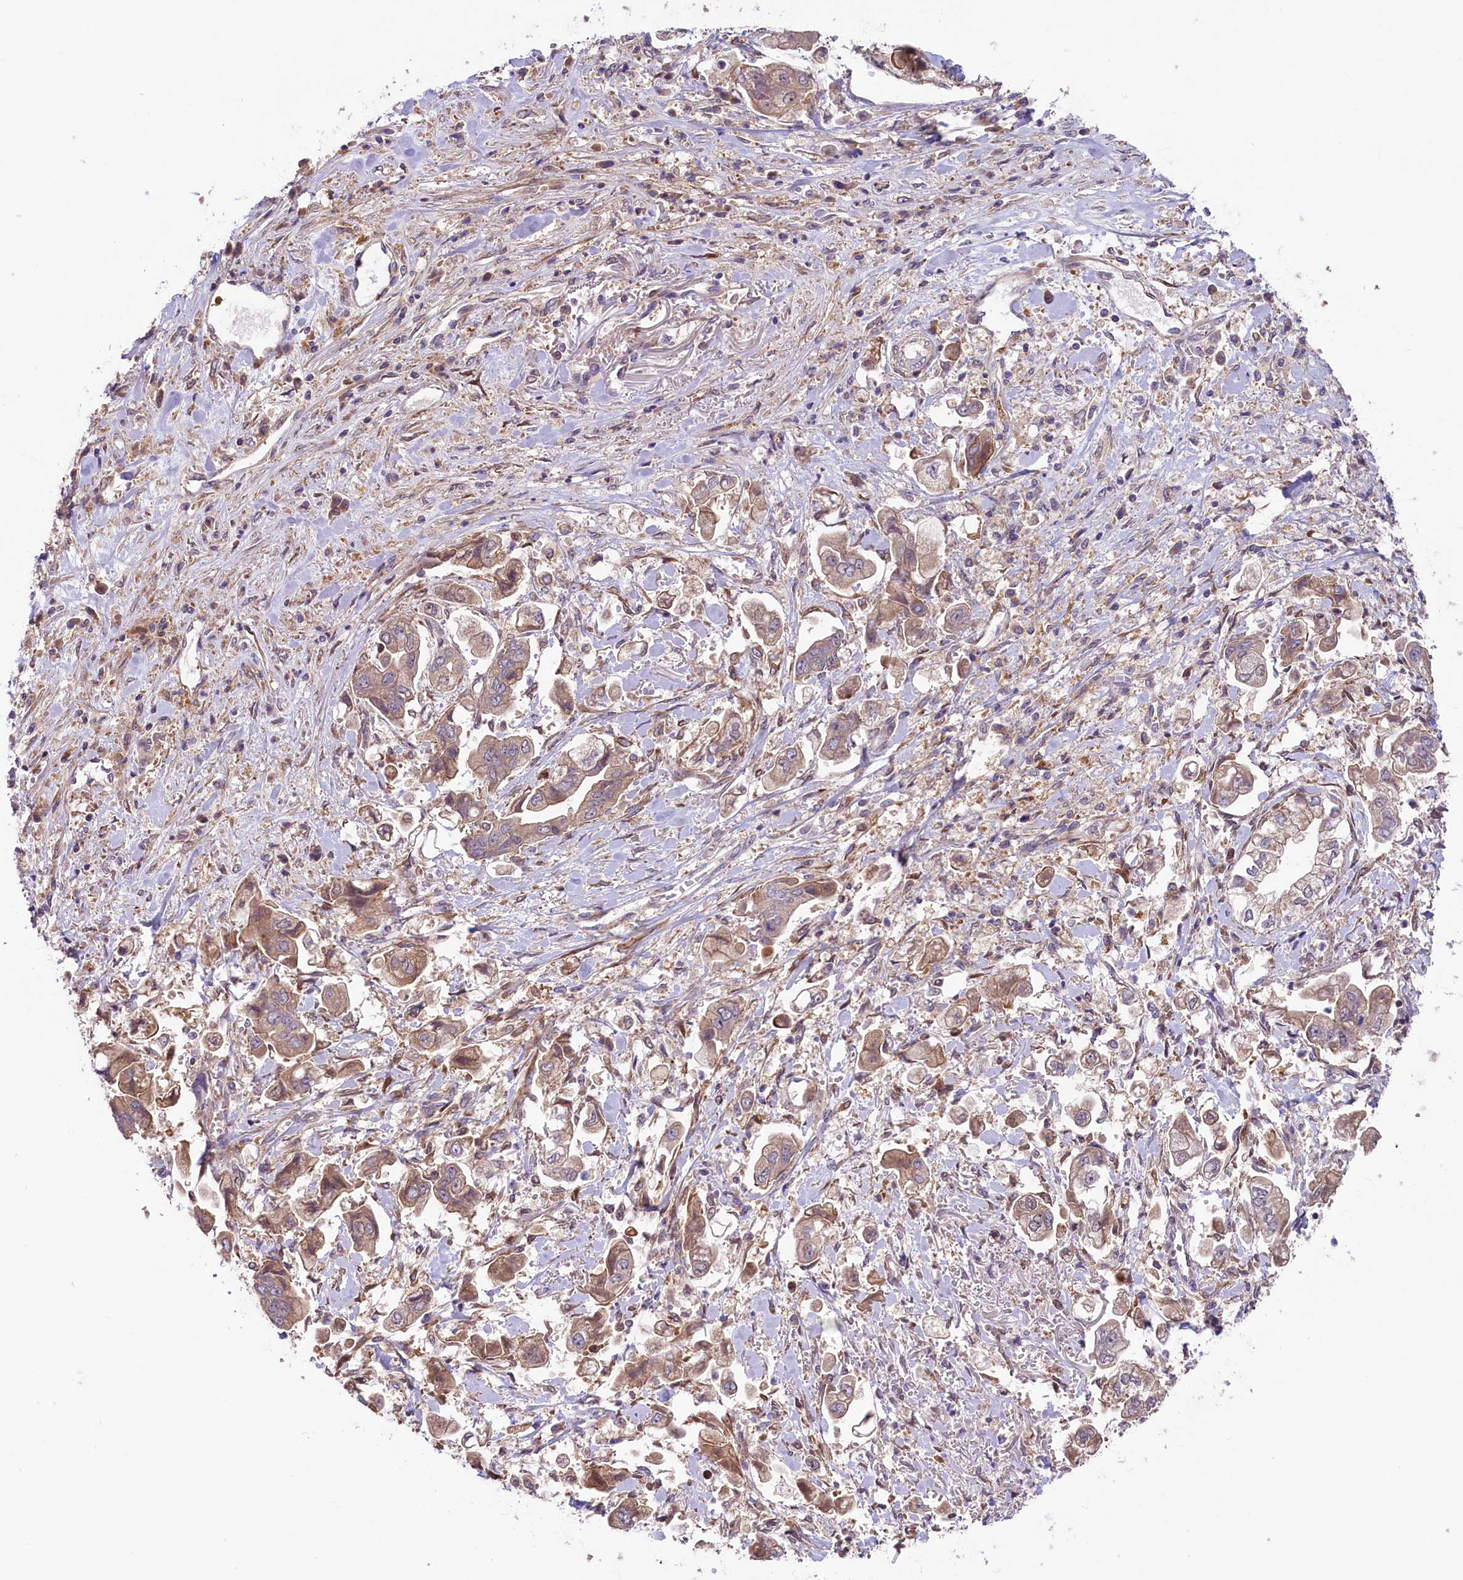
{"staining": {"intensity": "weak", "quantity": "25%-75%", "location": "cytoplasmic/membranous"}, "tissue": "stomach cancer", "cell_type": "Tumor cells", "image_type": "cancer", "snomed": [{"axis": "morphology", "description": "Adenocarcinoma, NOS"}, {"axis": "topography", "description": "Stomach"}], "caption": "Adenocarcinoma (stomach) tissue shows weak cytoplasmic/membranous expression in approximately 25%-75% of tumor cells, visualized by immunohistochemistry.", "gene": "COG8", "patient": {"sex": "male", "age": 62}}